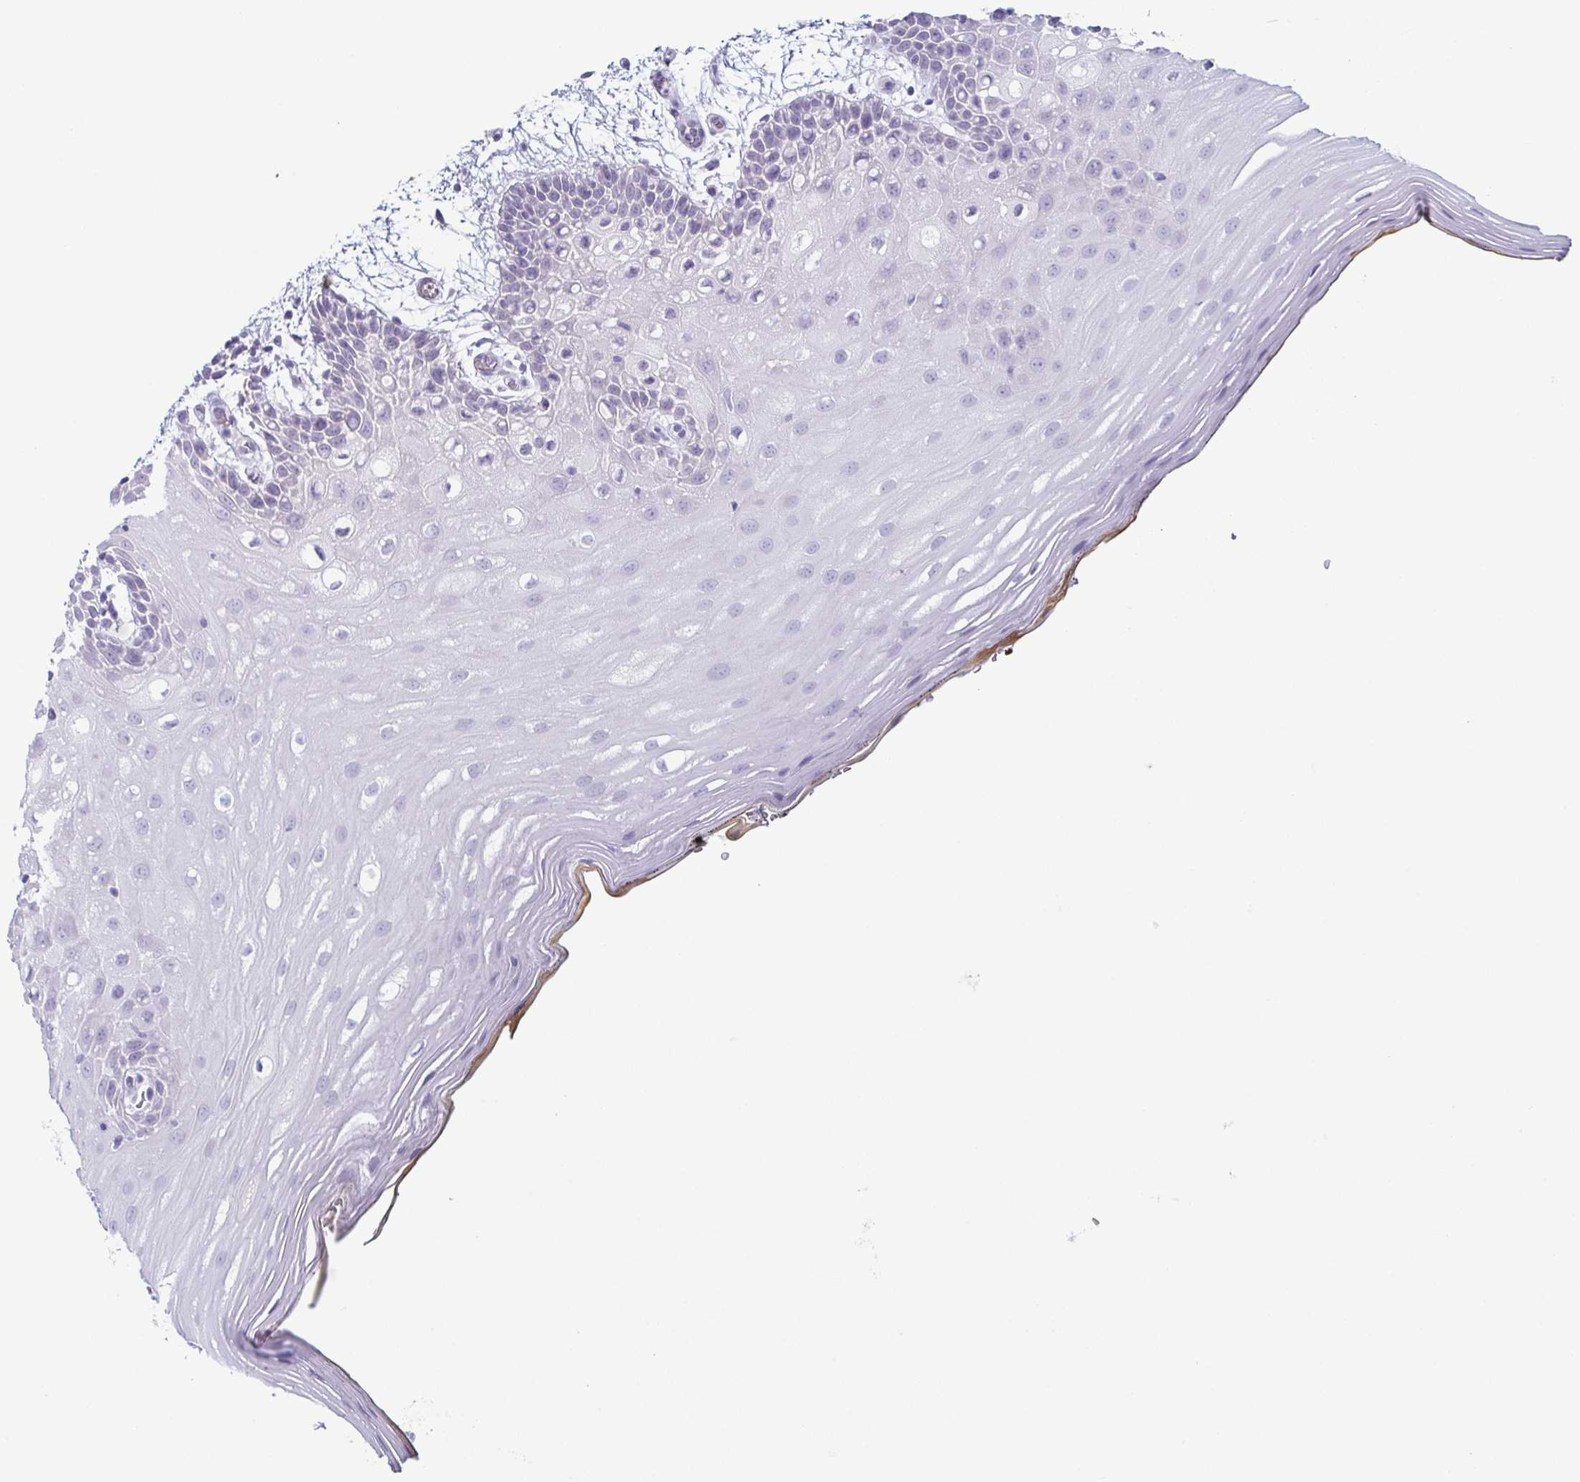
{"staining": {"intensity": "negative", "quantity": "none", "location": "none"}, "tissue": "oral mucosa", "cell_type": "Squamous epithelial cells", "image_type": "normal", "snomed": [{"axis": "morphology", "description": "Normal tissue, NOS"}, {"axis": "morphology", "description": "Squamous cell carcinoma, NOS"}, {"axis": "topography", "description": "Oral tissue"}, {"axis": "topography", "description": "Head-Neck"}], "caption": "A high-resolution photomicrograph shows immunohistochemistry (IHC) staining of normal oral mucosa, which shows no significant positivity in squamous epithelial cells. The staining was performed using DAB to visualize the protein expression in brown, while the nuclei were stained in blue with hematoxylin (Magnification: 20x).", "gene": "ENKUR", "patient": {"sex": "male", "age": 52}}